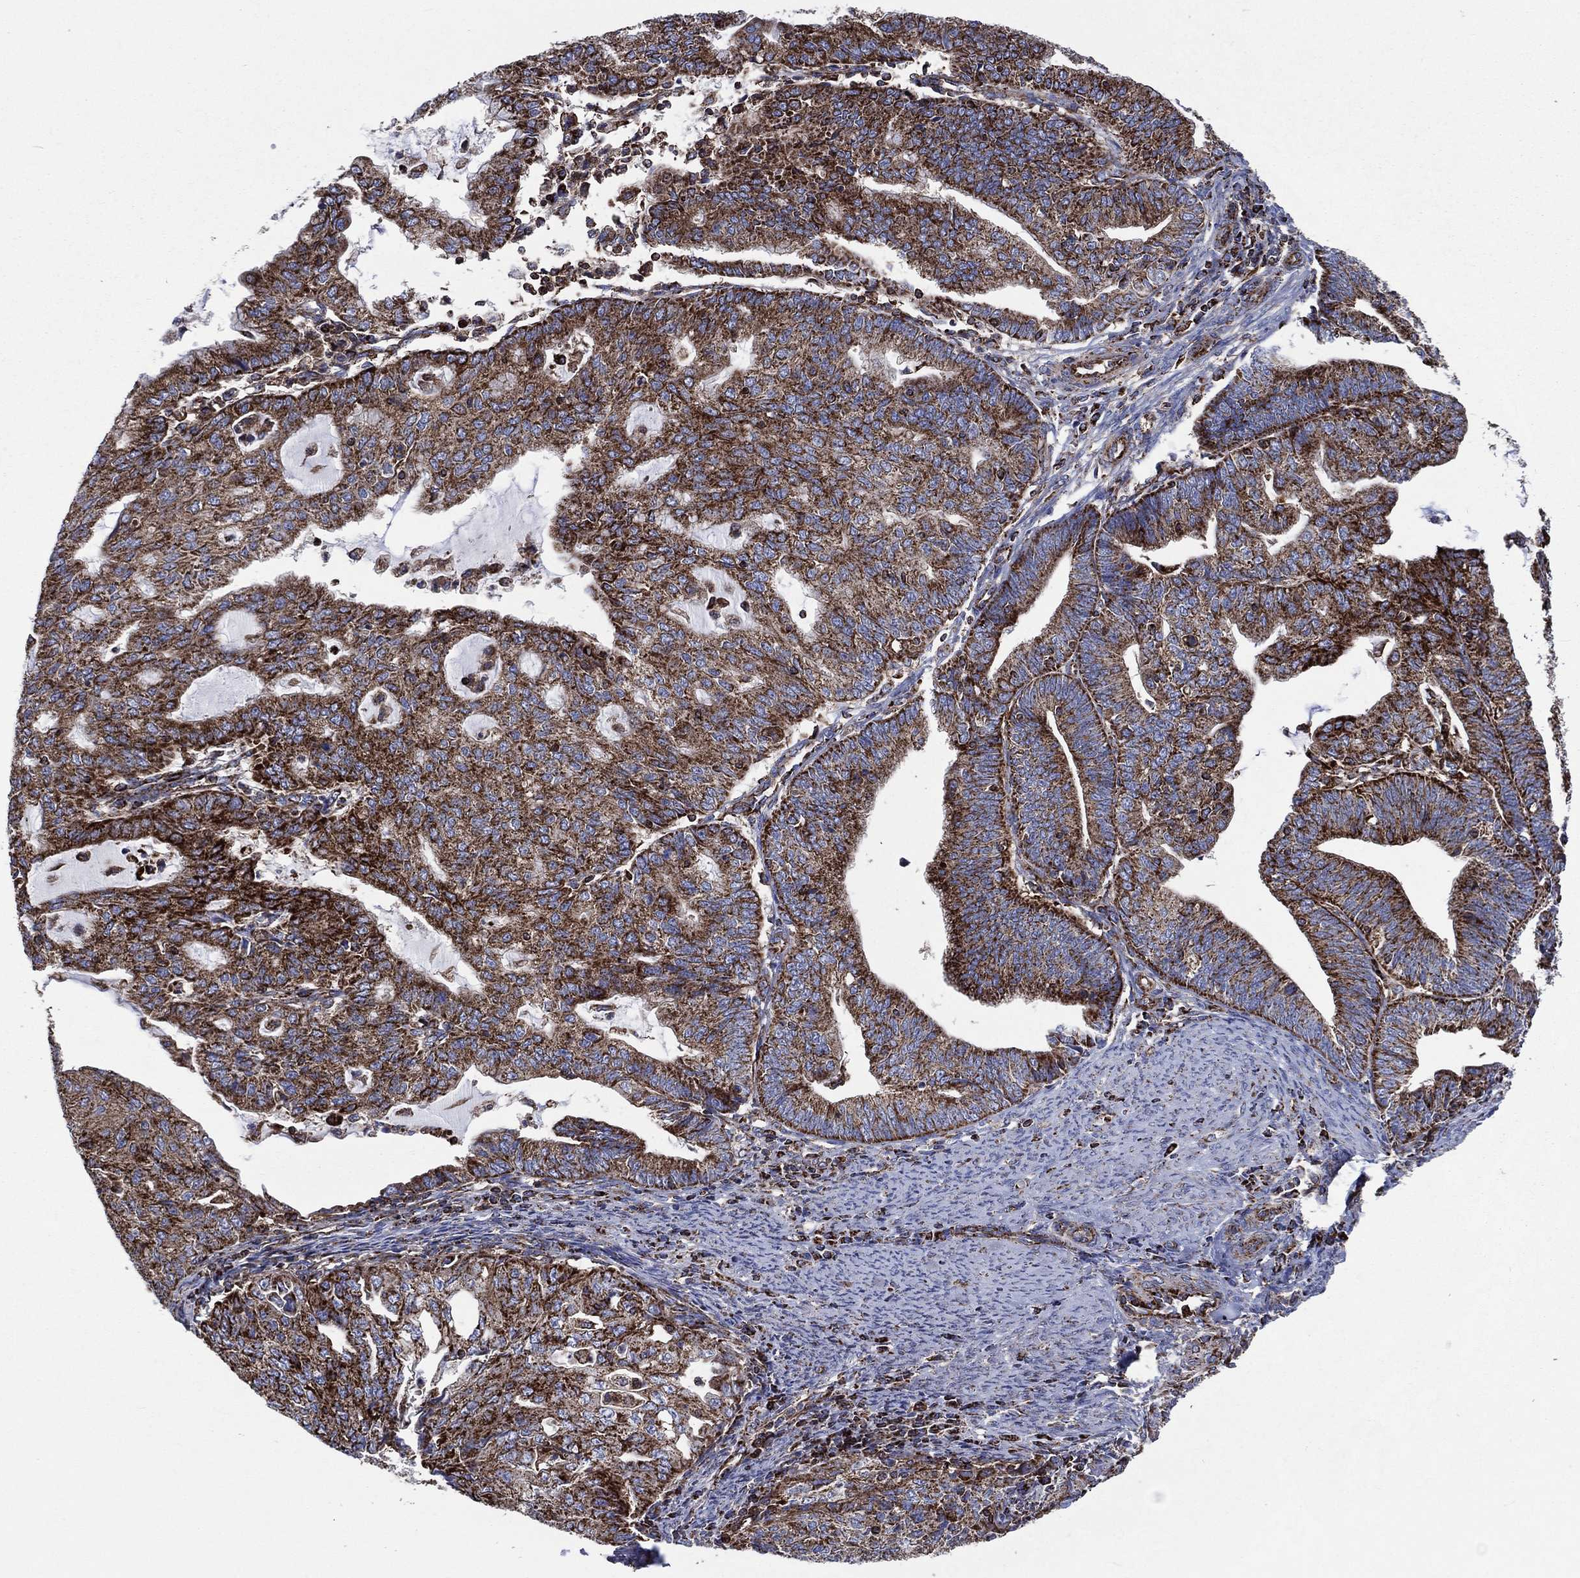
{"staining": {"intensity": "strong", "quantity": ">75%", "location": "cytoplasmic/membranous"}, "tissue": "endometrial cancer", "cell_type": "Tumor cells", "image_type": "cancer", "snomed": [{"axis": "morphology", "description": "Adenocarcinoma, NOS"}, {"axis": "topography", "description": "Endometrium"}], "caption": "Immunohistochemistry (DAB (3,3'-diaminobenzidine)) staining of human endometrial adenocarcinoma shows strong cytoplasmic/membranous protein staining in approximately >75% of tumor cells.", "gene": "ANKRD37", "patient": {"sex": "female", "age": 82}}